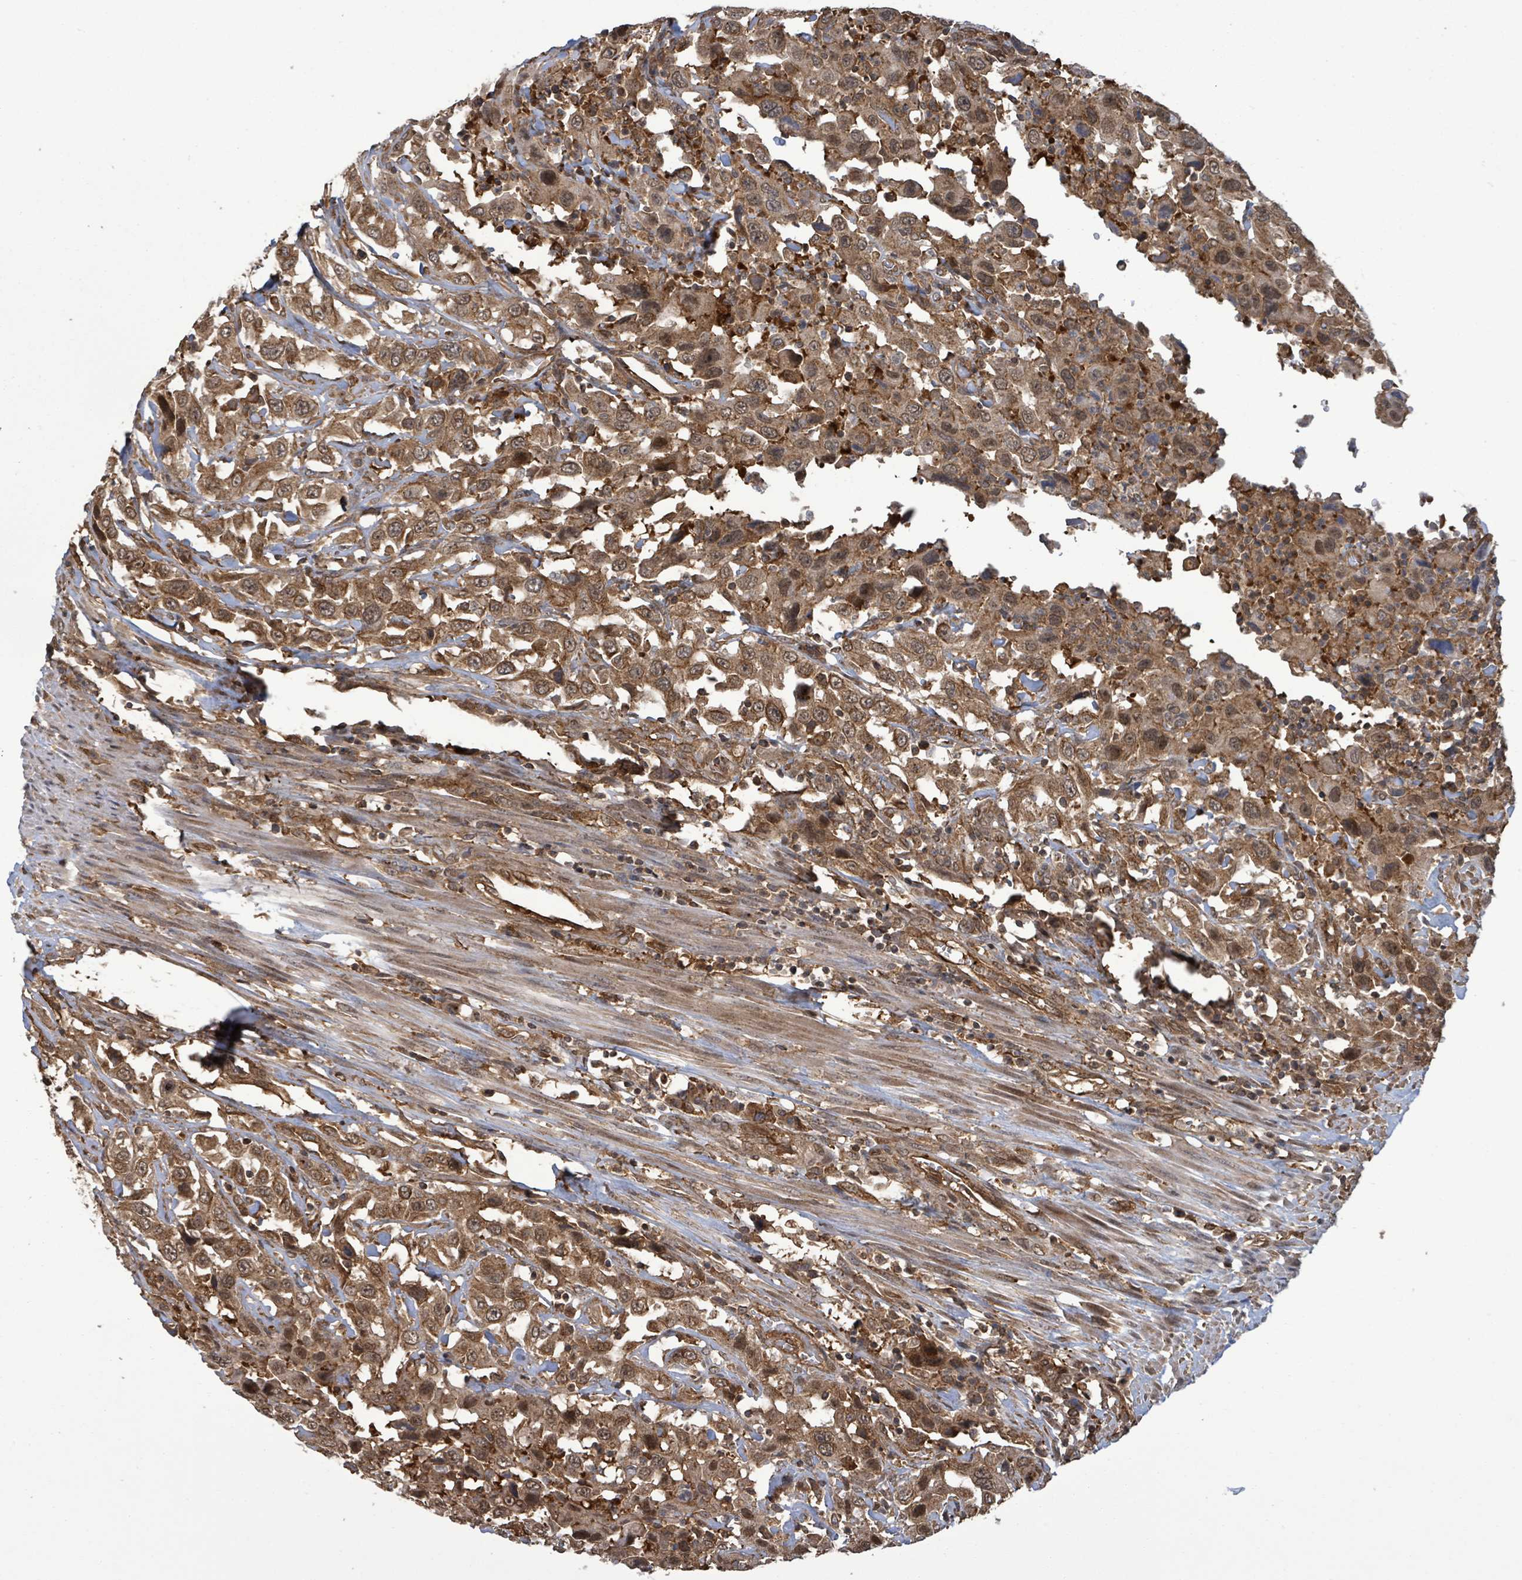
{"staining": {"intensity": "moderate", "quantity": ">75%", "location": "cytoplasmic/membranous"}, "tissue": "urothelial cancer", "cell_type": "Tumor cells", "image_type": "cancer", "snomed": [{"axis": "morphology", "description": "Urothelial carcinoma, High grade"}, {"axis": "topography", "description": "Urinary bladder"}], "caption": "An IHC image of neoplastic tissue is shown. Protein staining in brown highlights moderate cytoplasmic/membranous positivity in urothelial carcinoma (high-grade) within tumor cells.", "gene": "KLC1", "patient": {"sex": "male", "age": 61}}